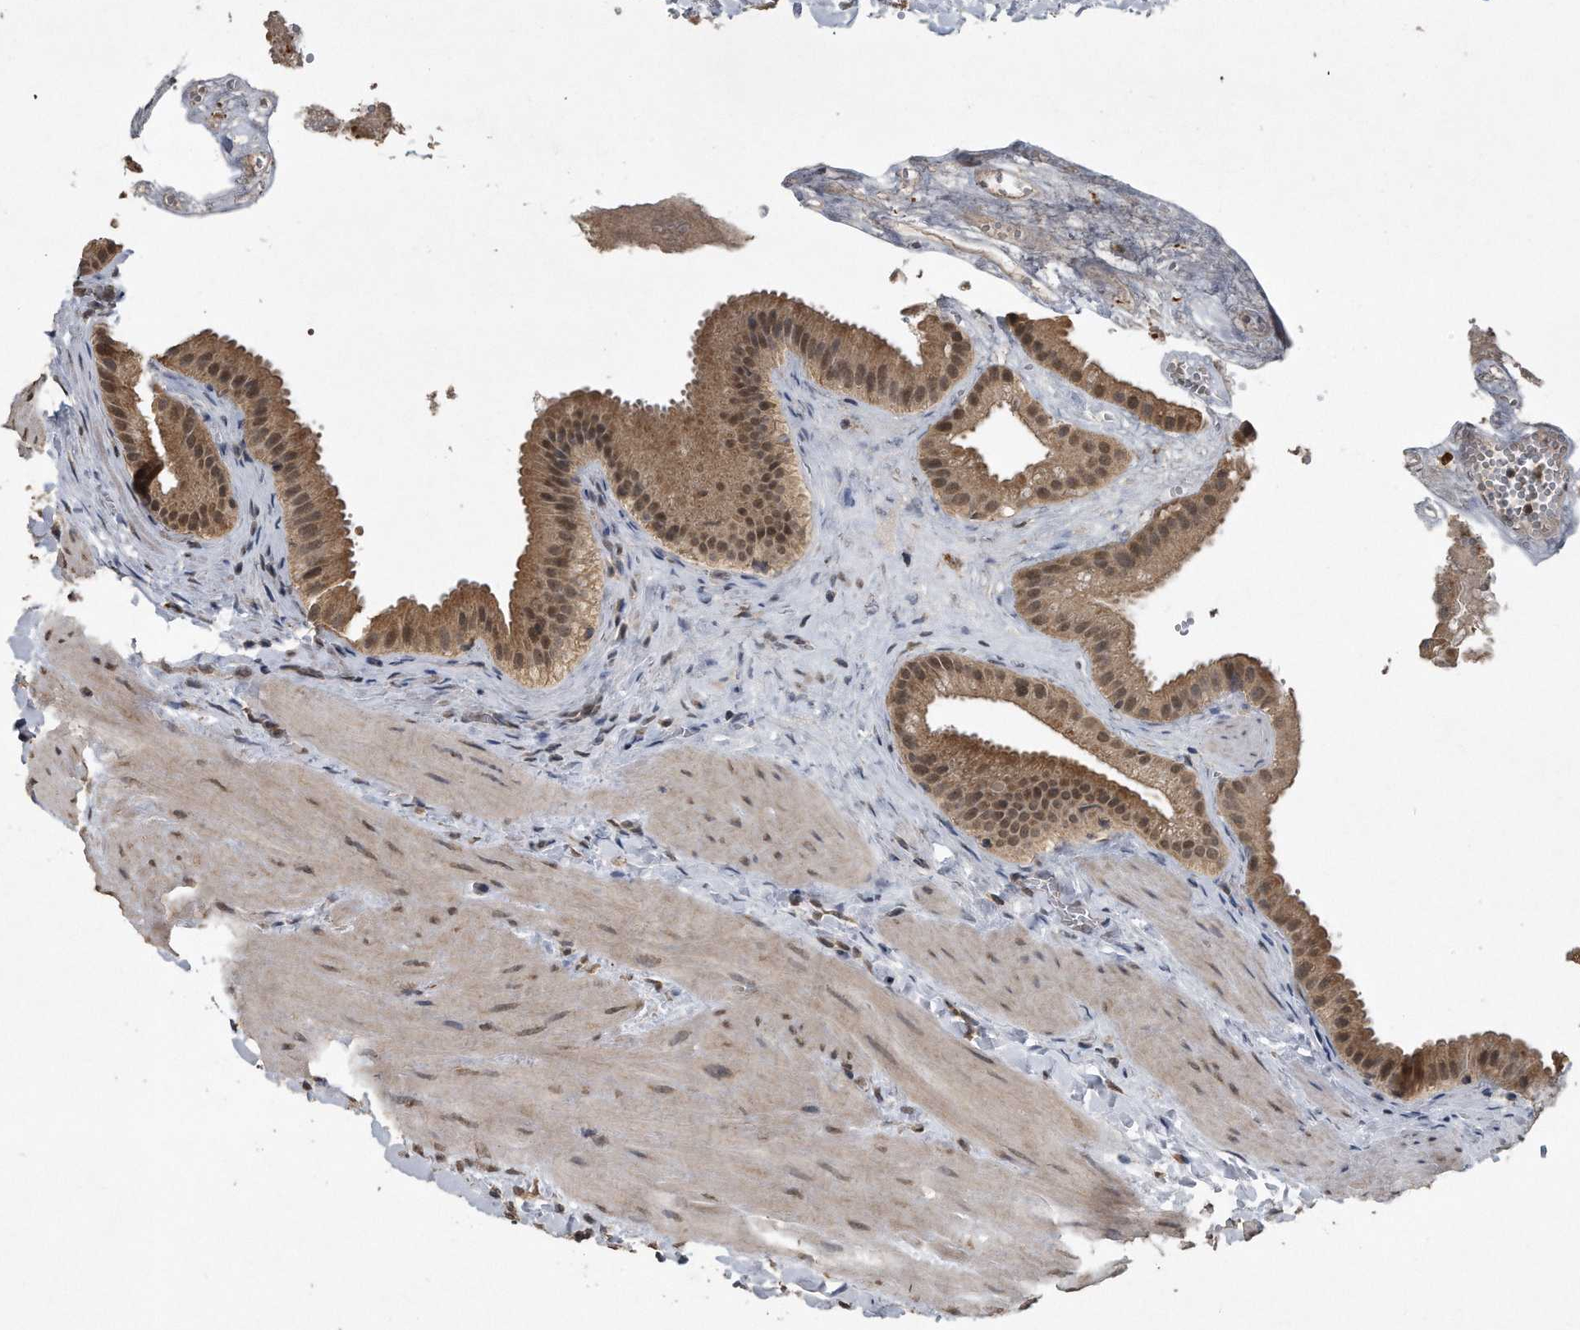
{"staining": {"intensity": "moderate", "quantity": ">75%", "location": "cytoplasmic/membranous,nuclear"}, "tissue": "gallbladder", "cell_type": "Glandular cells", "image_type": "normal", "snomed": [{"axis": "morphology", "description": "Normal tissue, NOS"}, {"axis": "topography", "description": "Gallbladder"}], "caption": "A brown stain labels moderate cytoplasmic/membranous,nuclear expression of a protein in glandular cells of unremarkable human gallbladder. Immunohistochemistry (ihc) stains the protein in brown and the nuclei are stained blue.", "gene": "CRYZL1", "patient": {"sex": "male", "age": 55}}